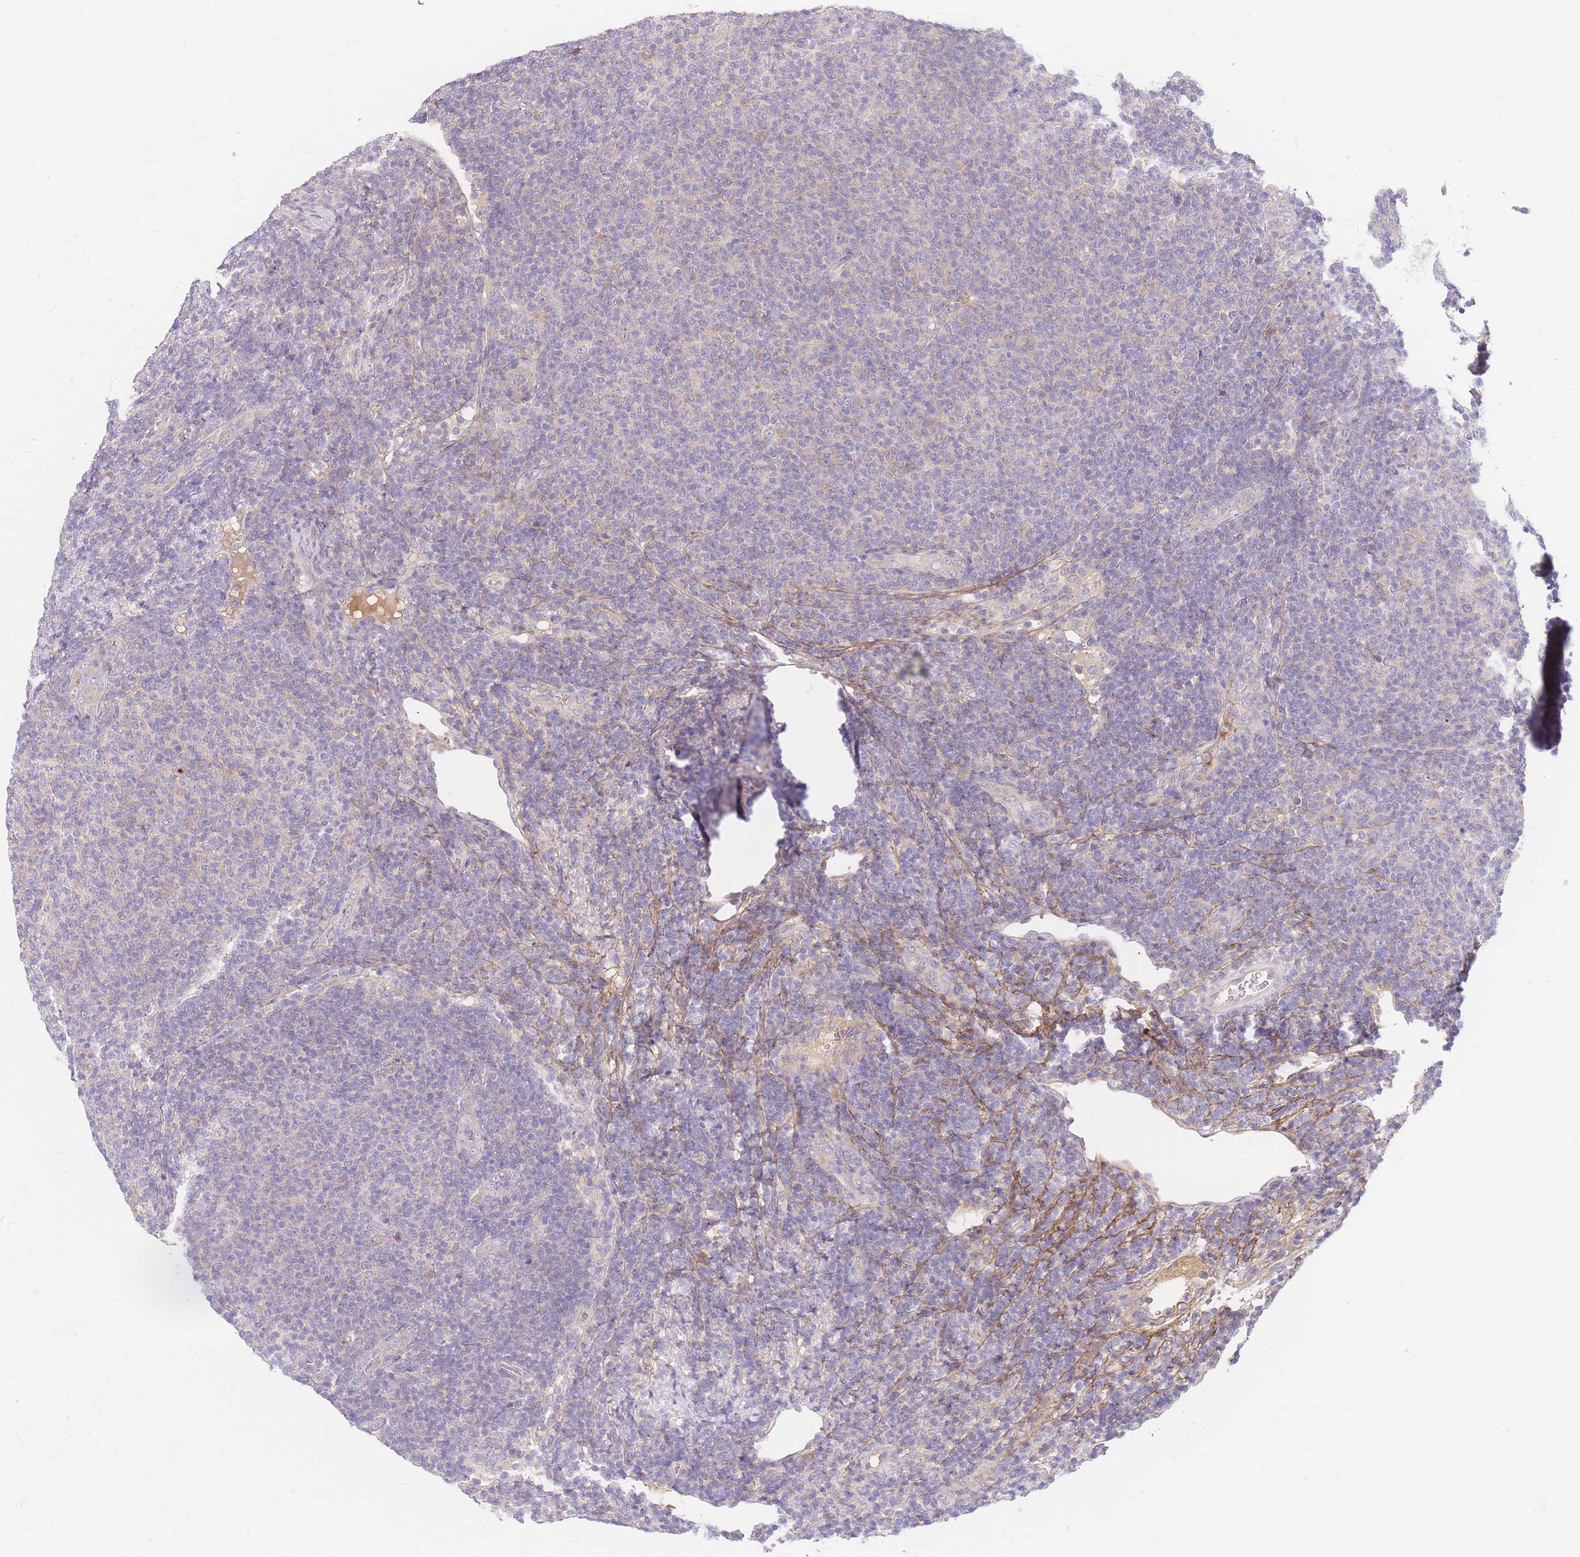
{"staining": {"intensity": "negative", "quantity": "none", "location": "none"}, "tissue": "lymphoma", "cell_type": "Tumor cells", "image_type": "cancer", "snomed": [{"axis": "morphology", "description": "Malignant lymphoma, non-Hodgkin's type, Low grade"}, {"axis": "topography", "description": "Lymph node"}], "caption": "Human lymphoma stained for a protein using IHC exhibits no staining in tumor cells.", "gene": "LIPH", "patient": {"sex": "male", "age": 66}}